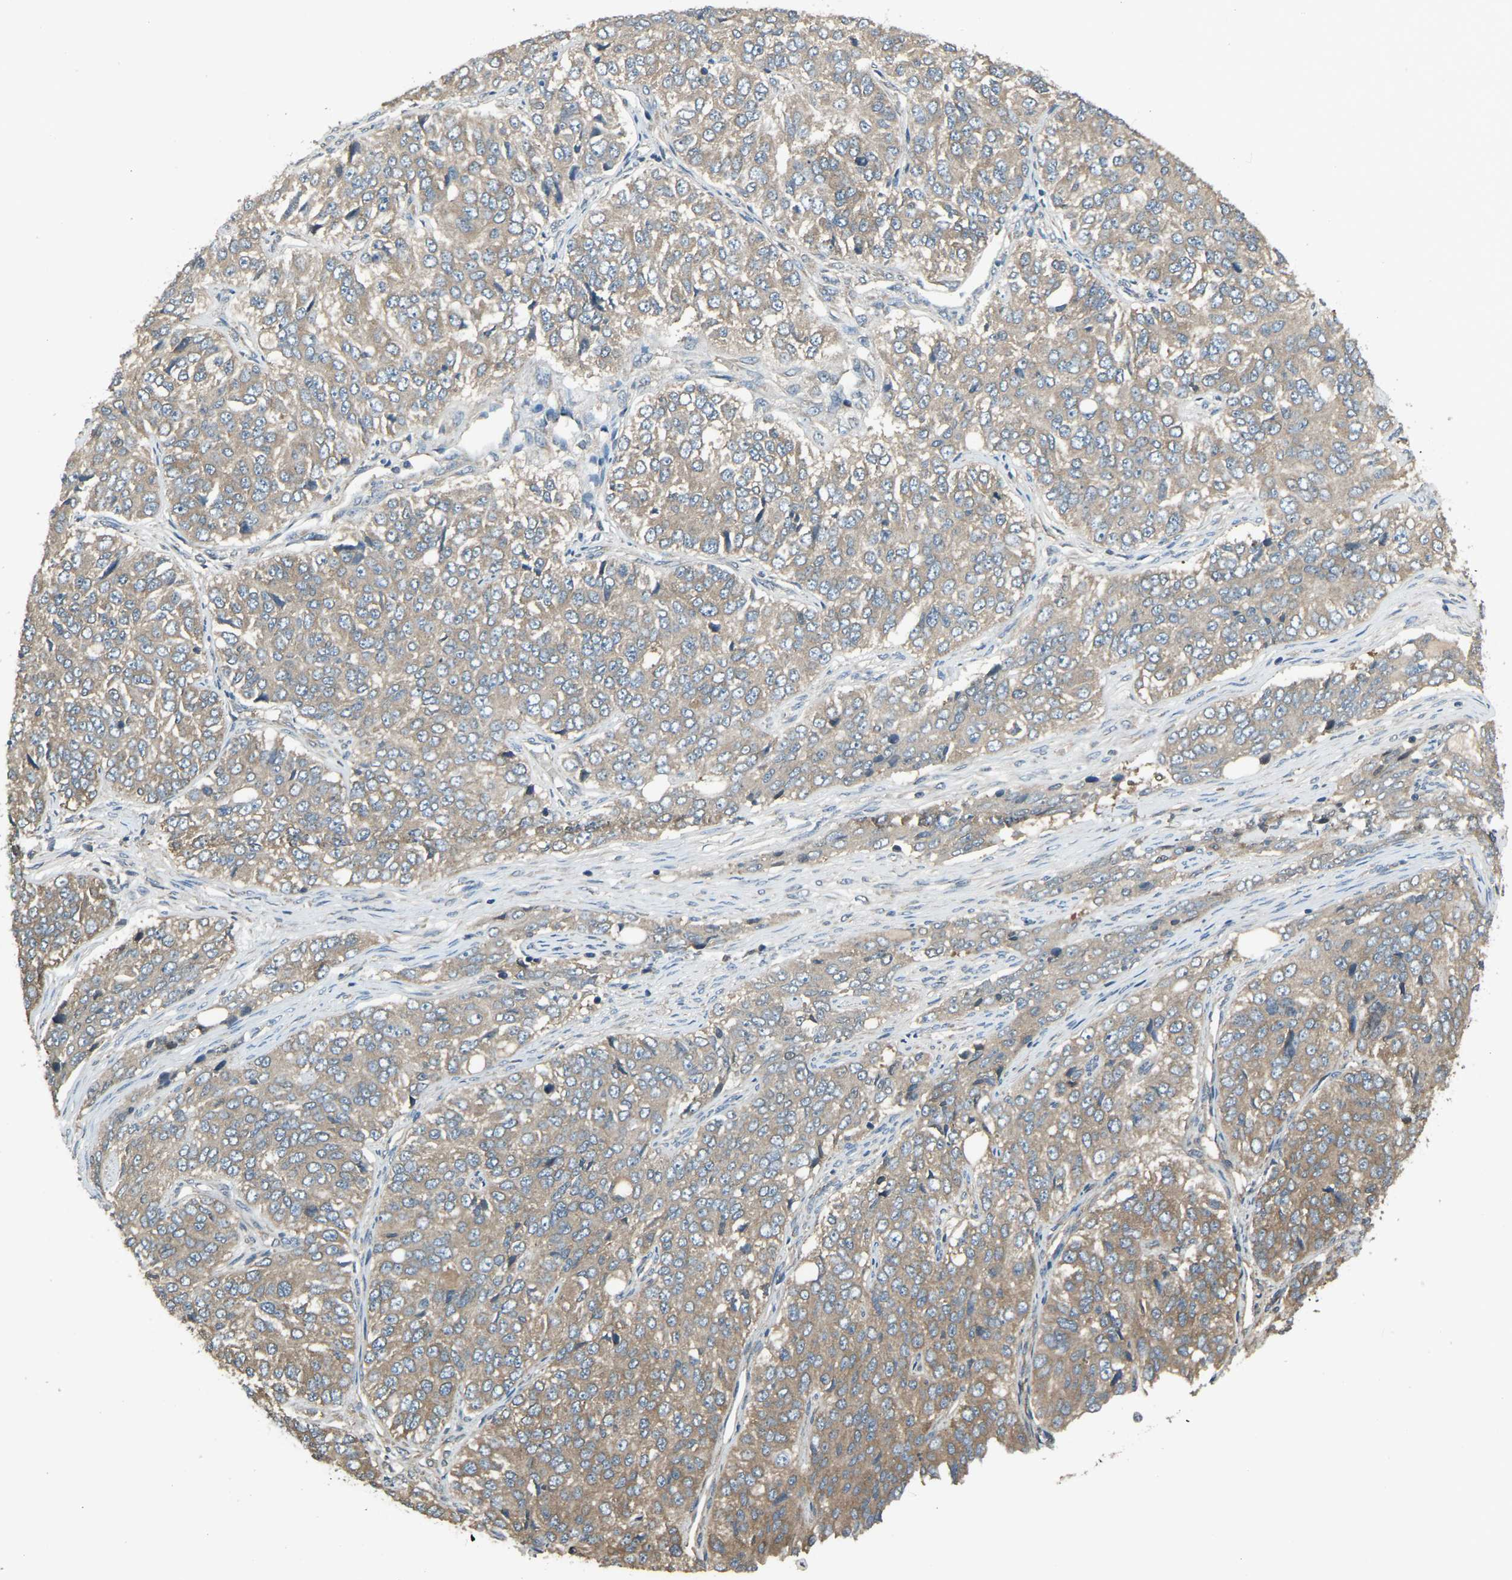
{"staining": {"intensity": "weak", "quantity": ">75%", "location": "cytoplasmic/membranous"}, "tissue": "ovarian cancer", "cell_type": "Tumor cells", "image_type": "cancer", "snomed": [{"axis": "morphology", "description": "Carcinoma, endometroid"}, {"axis": "topography", "description": "Ovary"}], "caption": "Ovarian cancer was stained to show a protein in brown. There is low levels of weak cytoplasmic/membranous expression in about >75% of tumor cells. (Stains: DAB in brown, nuclei in blue, Microscopy: brightfield microscopy at high magnification).", "gene": "AIMP1", "patient": {"sex": "female", "age": 51}}